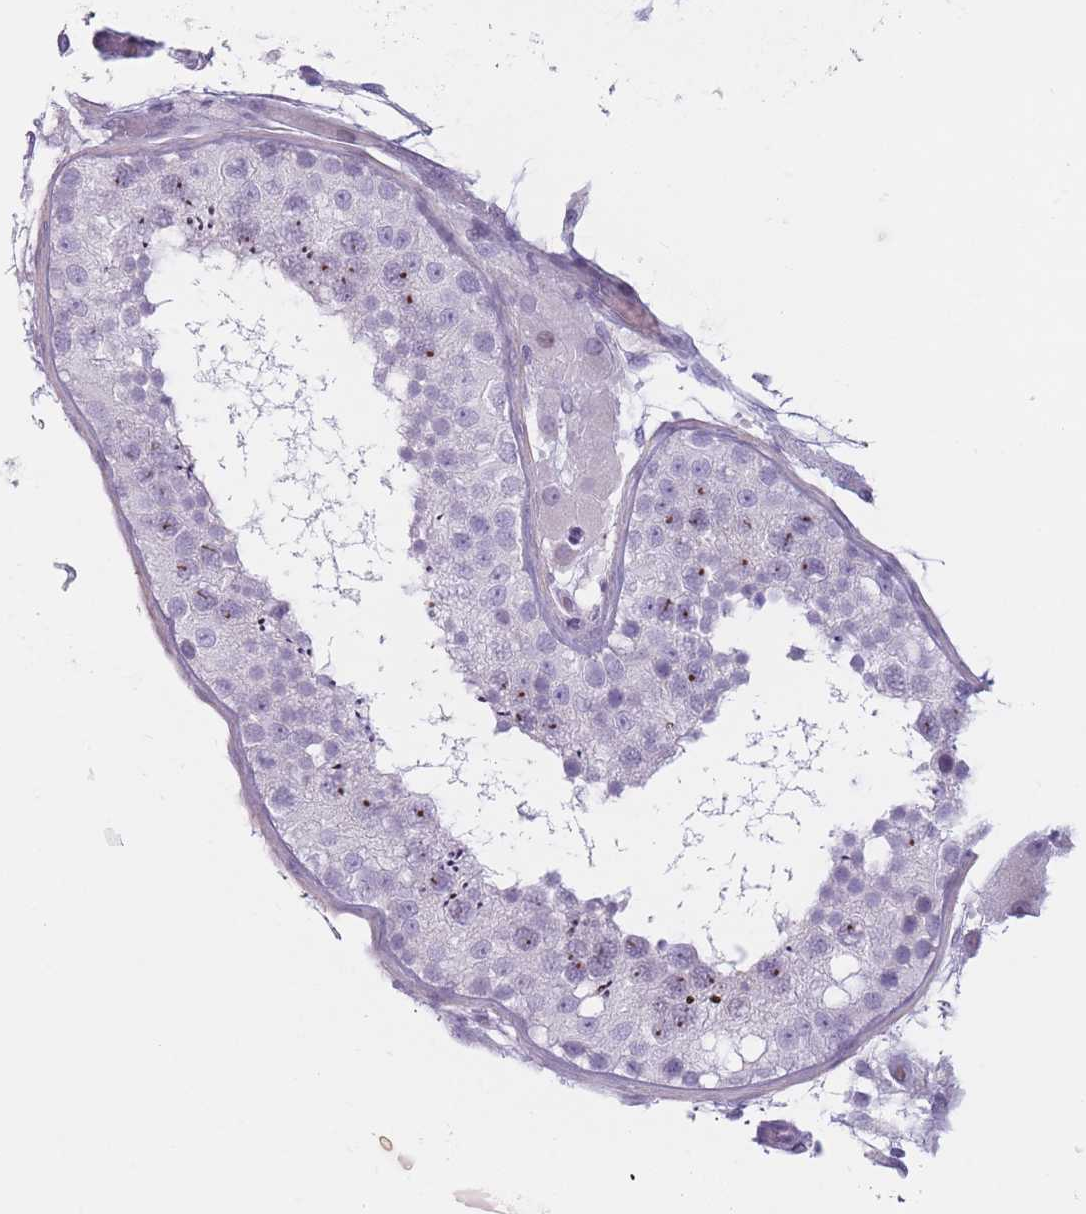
{"staining": {"intensity": "negative", "quantity": "none", "location": "none"}, "tissue": "testis", "cell_type": "Cells in seminiferous ducts", "image_type": "normal", "snomed": [{"axis": "morphology", "description": "Normal tissue, NOS"}, {"axis": "topography", "description": "Testis"}], "caption": "Testis stained for a protein using immunohistochemistry (IHC) reveals no staining cells in seminiferous ducts.", "gene": "PLEKHG2", "patient": {"sex": "male", "age": 26}}